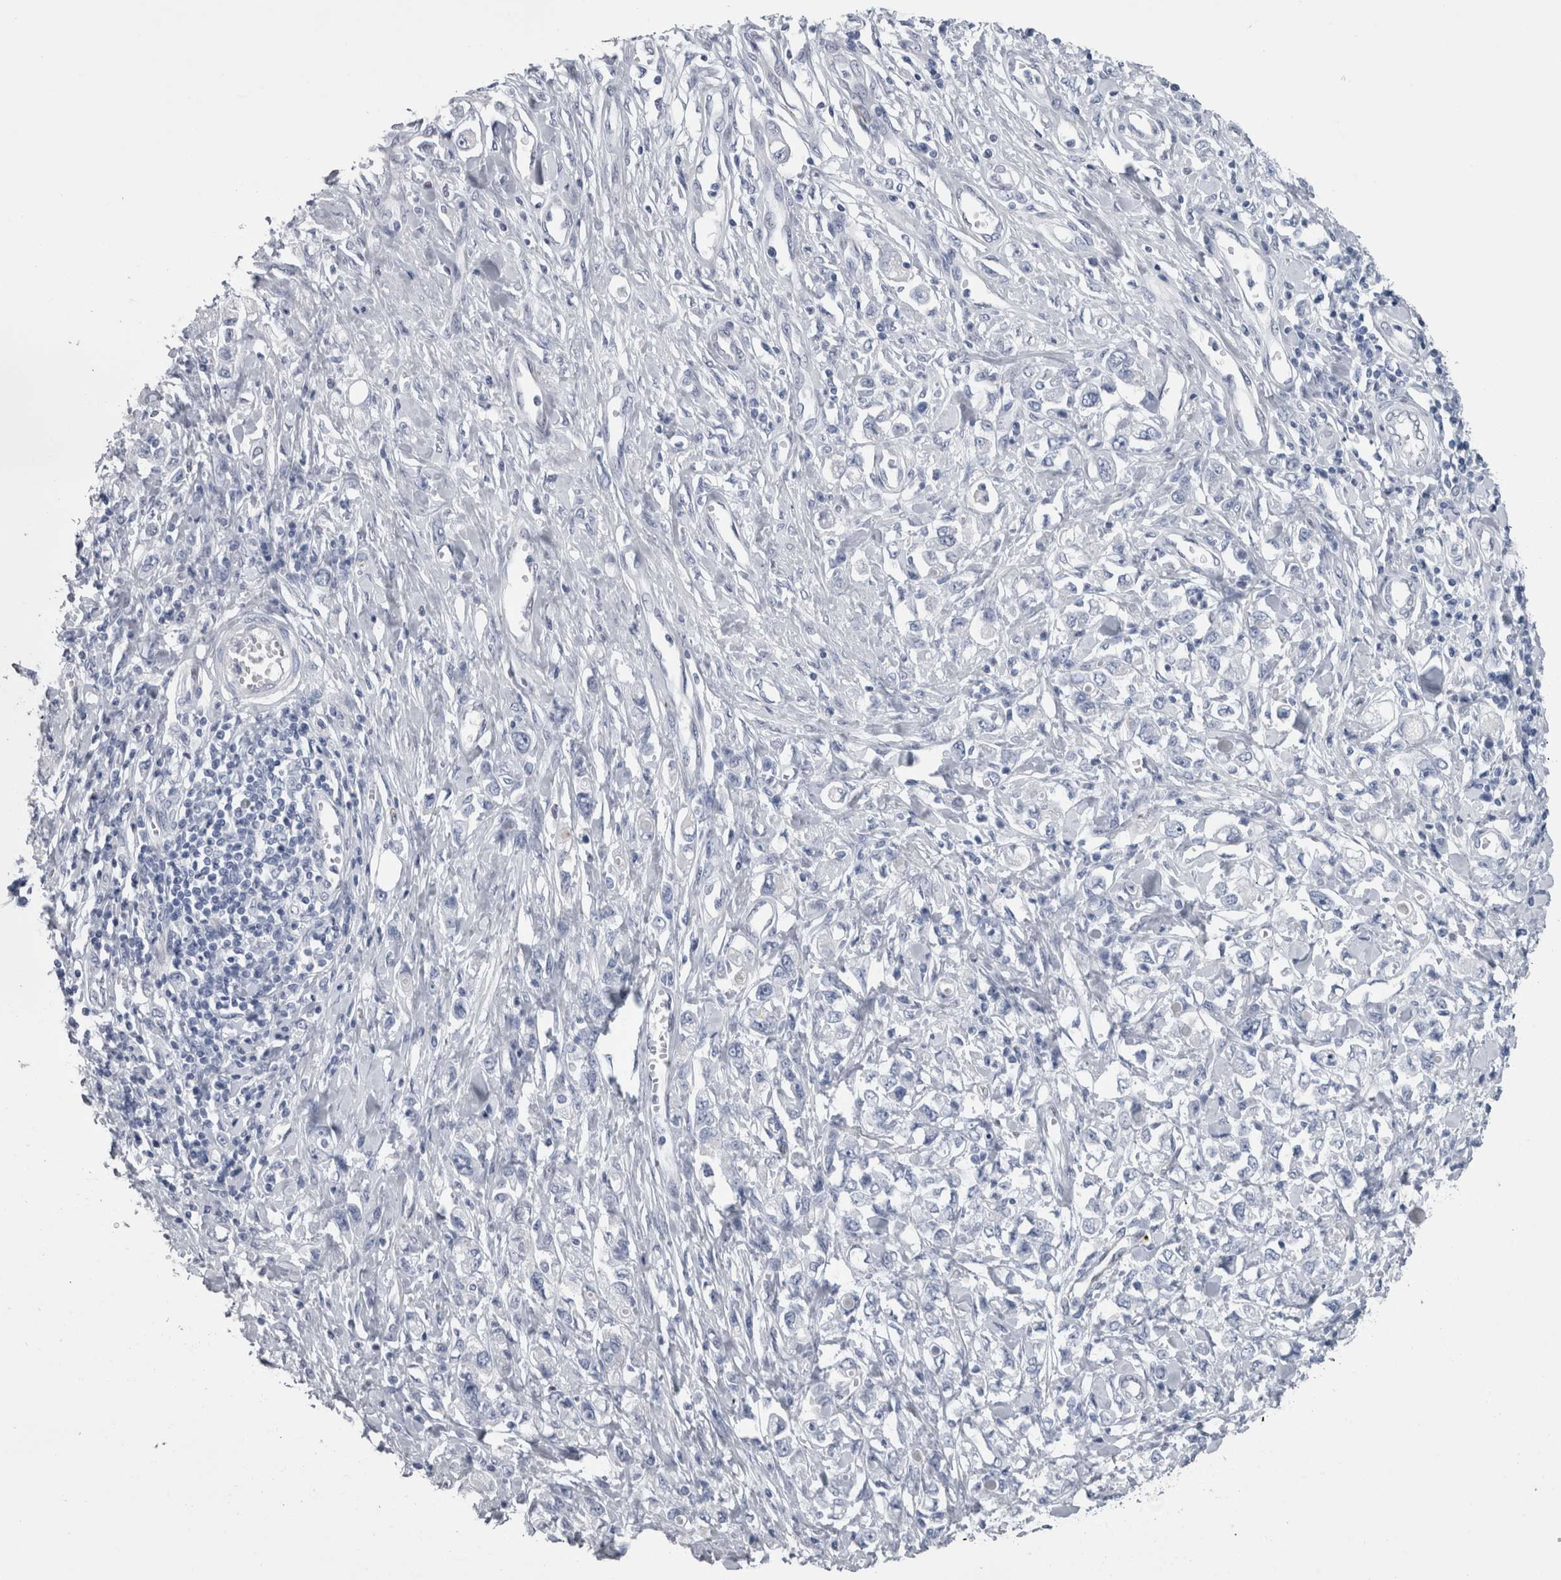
{"staining": {"intensity": "negative", "quantity": "none", "location": "none"}, "tissue": "stomach cancer", "cell_type": "Tumor cells", "image_type": "cancer", "snomed": [{"axis": "morphology", "description": "Adenocarcinoma, NOS"}, {"axis": "topography", "description": "Stomach"}], "caption": "DAB (3,3'-diaminobenzidine) immunohistochemical staining of human stomach adenocarcinoma displays no significant positivity in tumor cells.", "gene": "VWDE", "patient": {"sex": "female", "age": 76}}